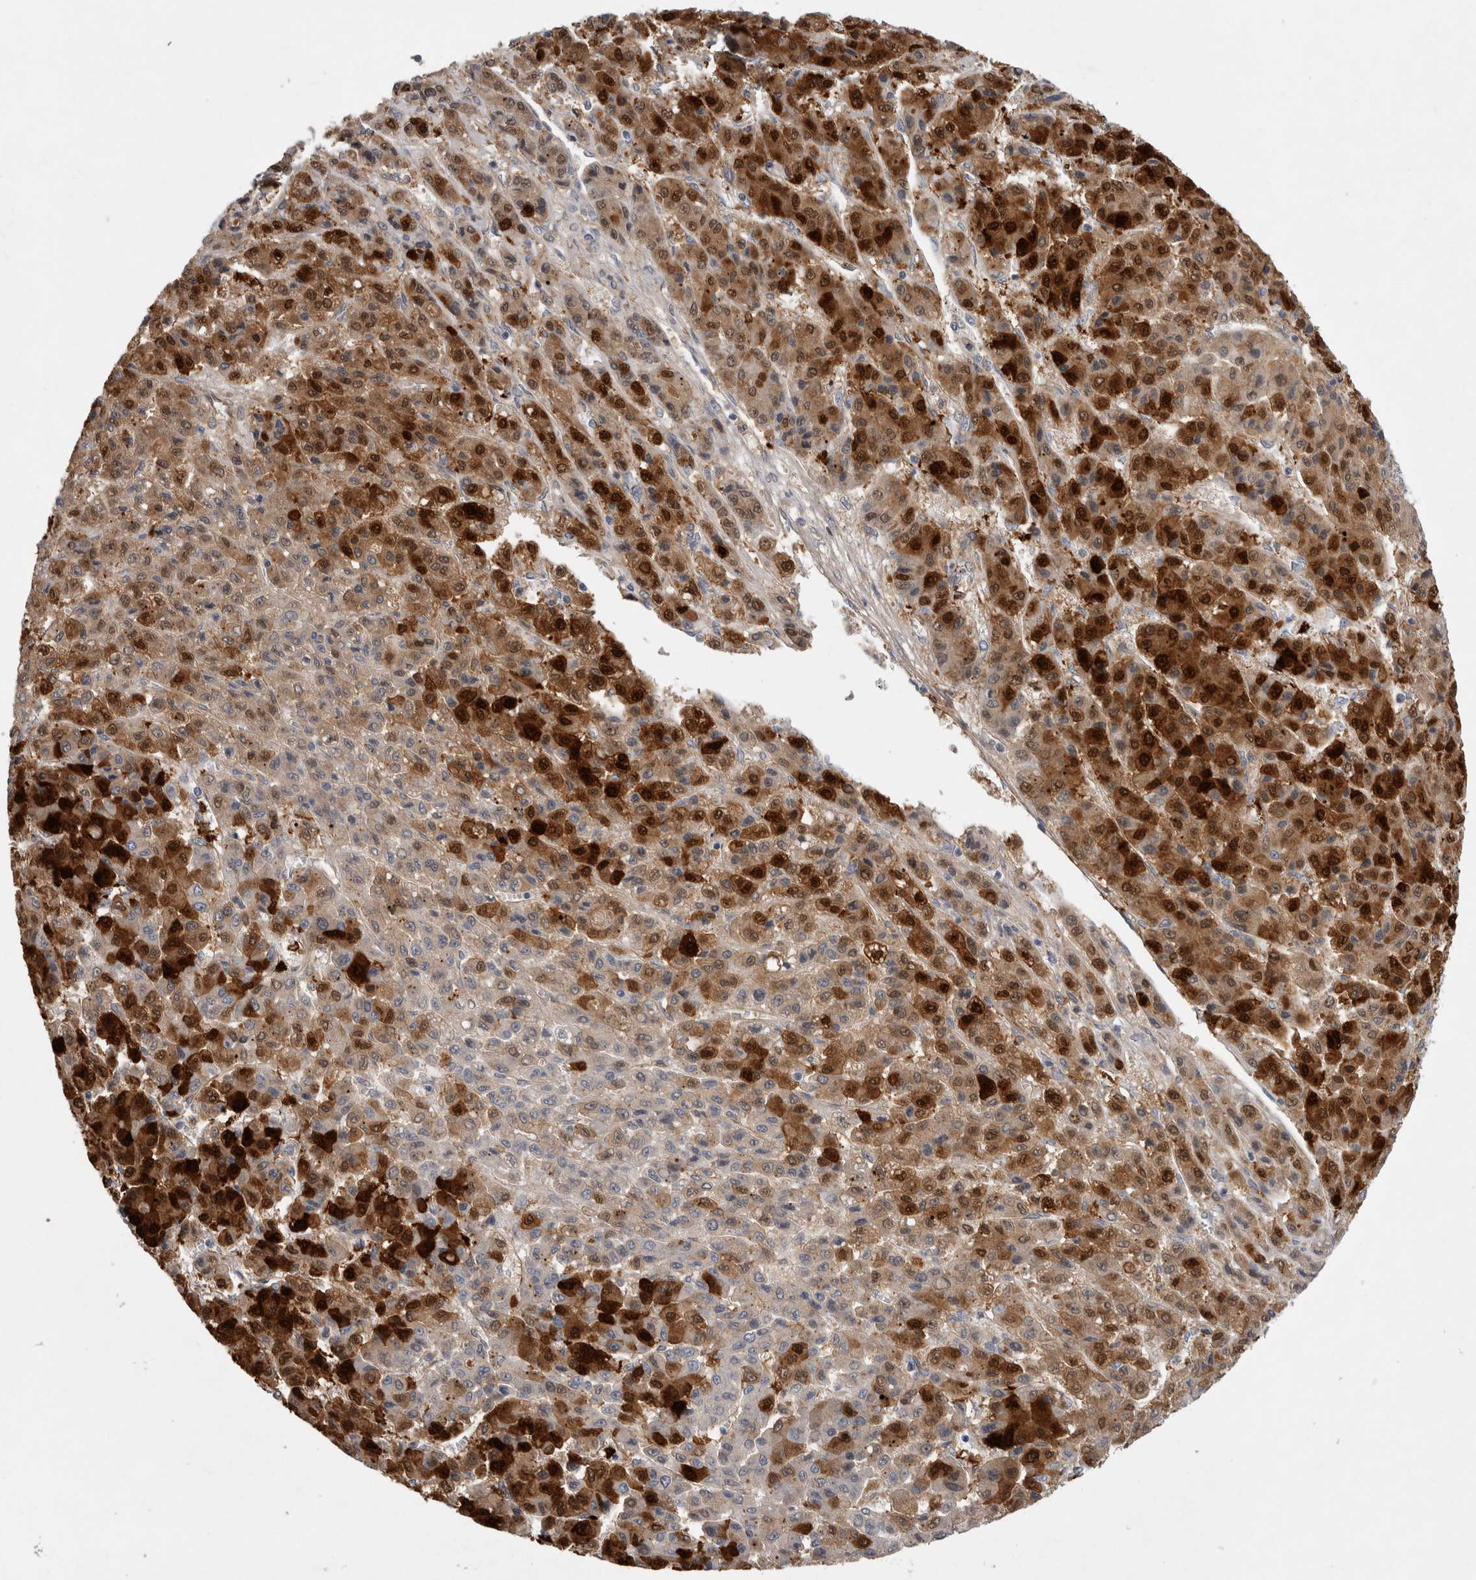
{"staining": {"intensity": "strong", "quantity": ">75%", "location": "cytoplasmic/membranous,nuclear"}, "tissue": "liver cancer", "cell_type": "Tumor cells", "image_type": "cancer", "snomed": [{"axis": "morphology", "description": "Carcinoma, Hepatocellular, NOS"}, {"axis": "topography", "description": "Liver"}], "caption": "A high-resolution image shows immunohistochemistry staining of liver cancer (hepatocellular carcinoma), which exhibits strong cytoplasmic/membranous and nuclear positivity in approximately >75% of tumor cells. (DAB (3,3'-diaminobenzidine) IHC, brown staining for protein, blue staining for nuclei).", "gene": "ANKFY1", "patient": {"sex": "male", "age": 70}}